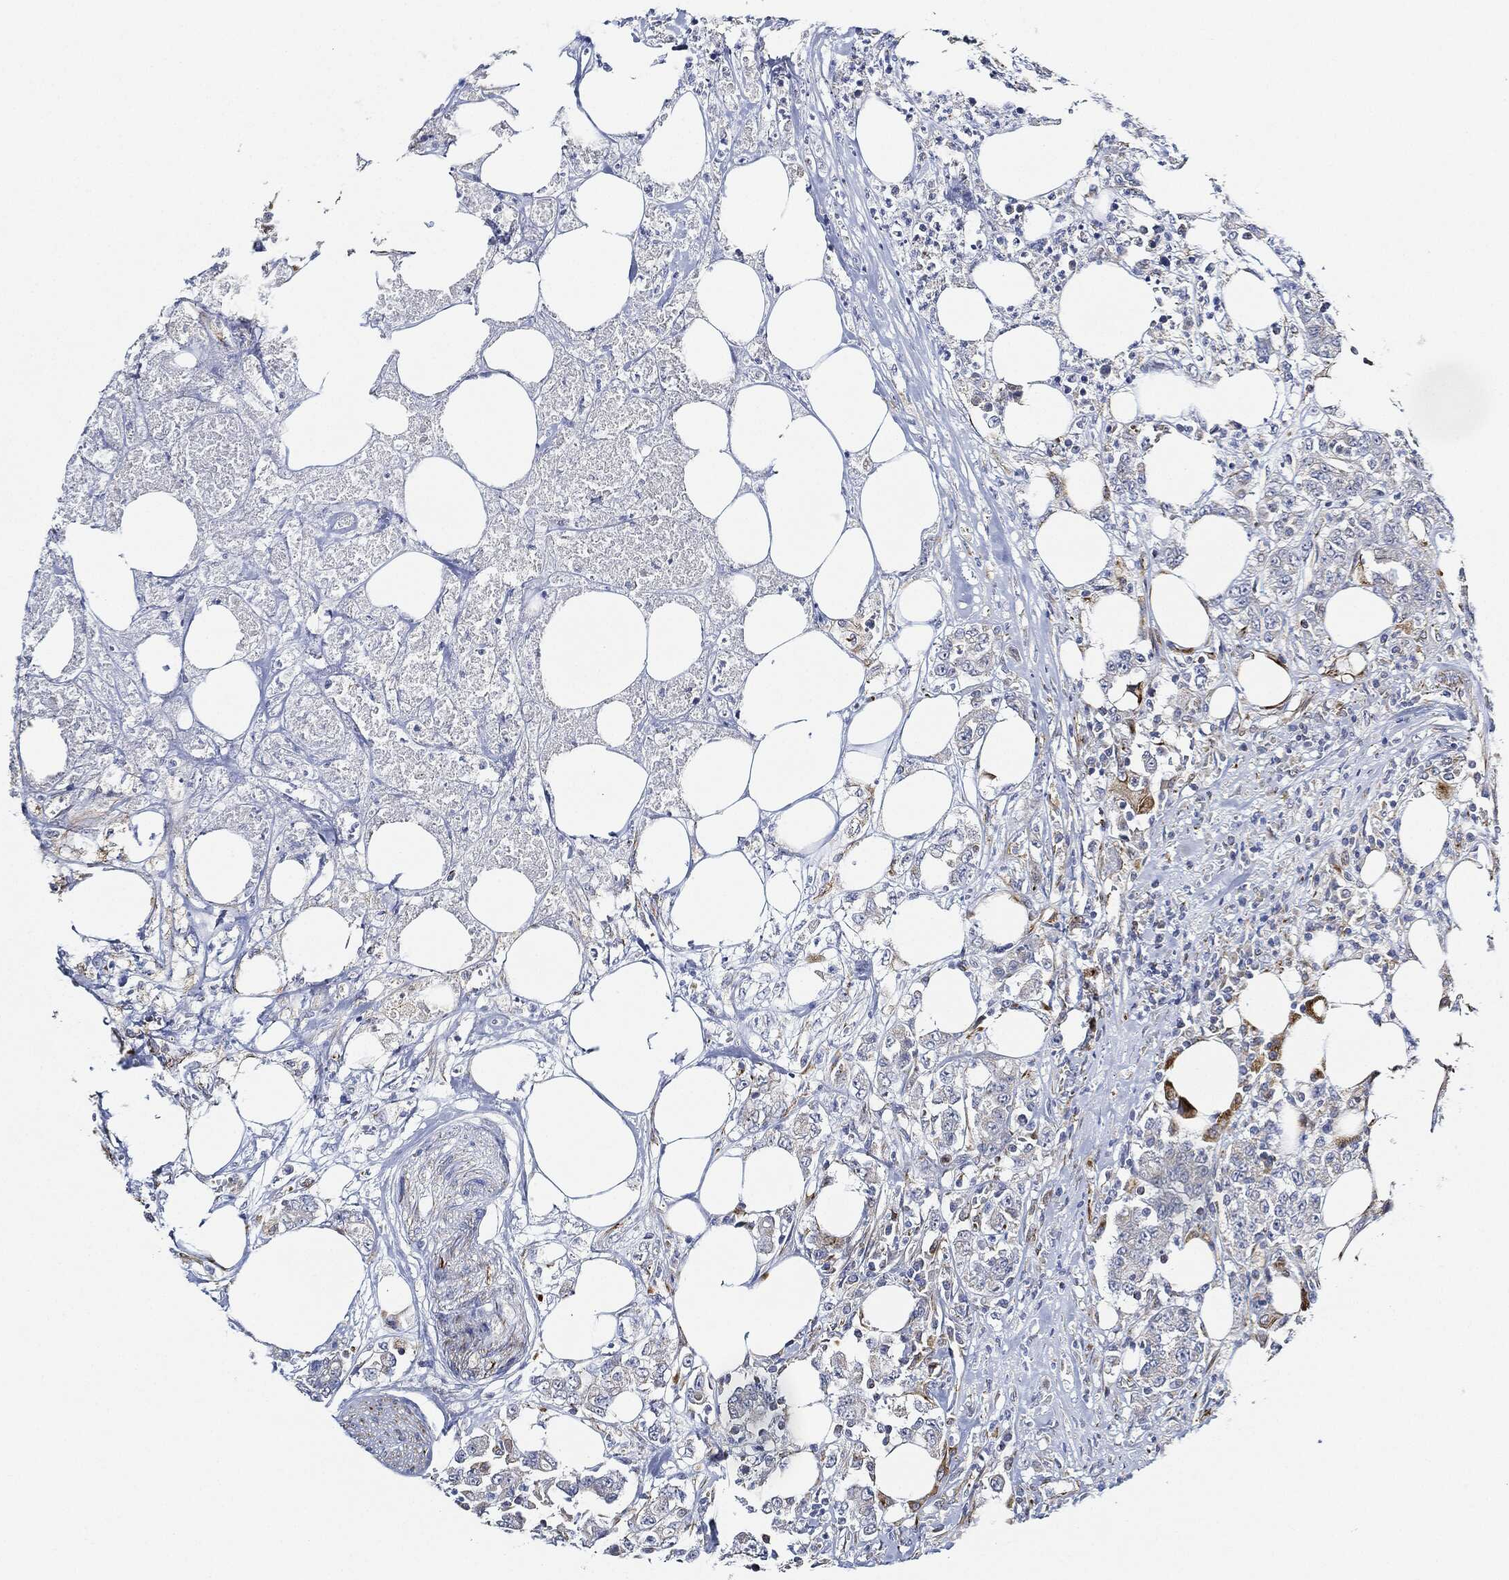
{"staining": {"intensity": "negative", "quantity": "none", "location": "none"}, "tissue": "colorectal cancer", "cell_type": "Tumor cells", "image_type": "cancer", "snomed": [{"axis": "morphology", "description": "Adenocarcinoma, NOS"}, {"axis": "topography", "description": "Colon"}], "caption": "Protein analysis of colorectal cancer shows no significant expression in tumor cells.", "gene": "THSD1", "patient": {"sex": "female", "age": 48}}